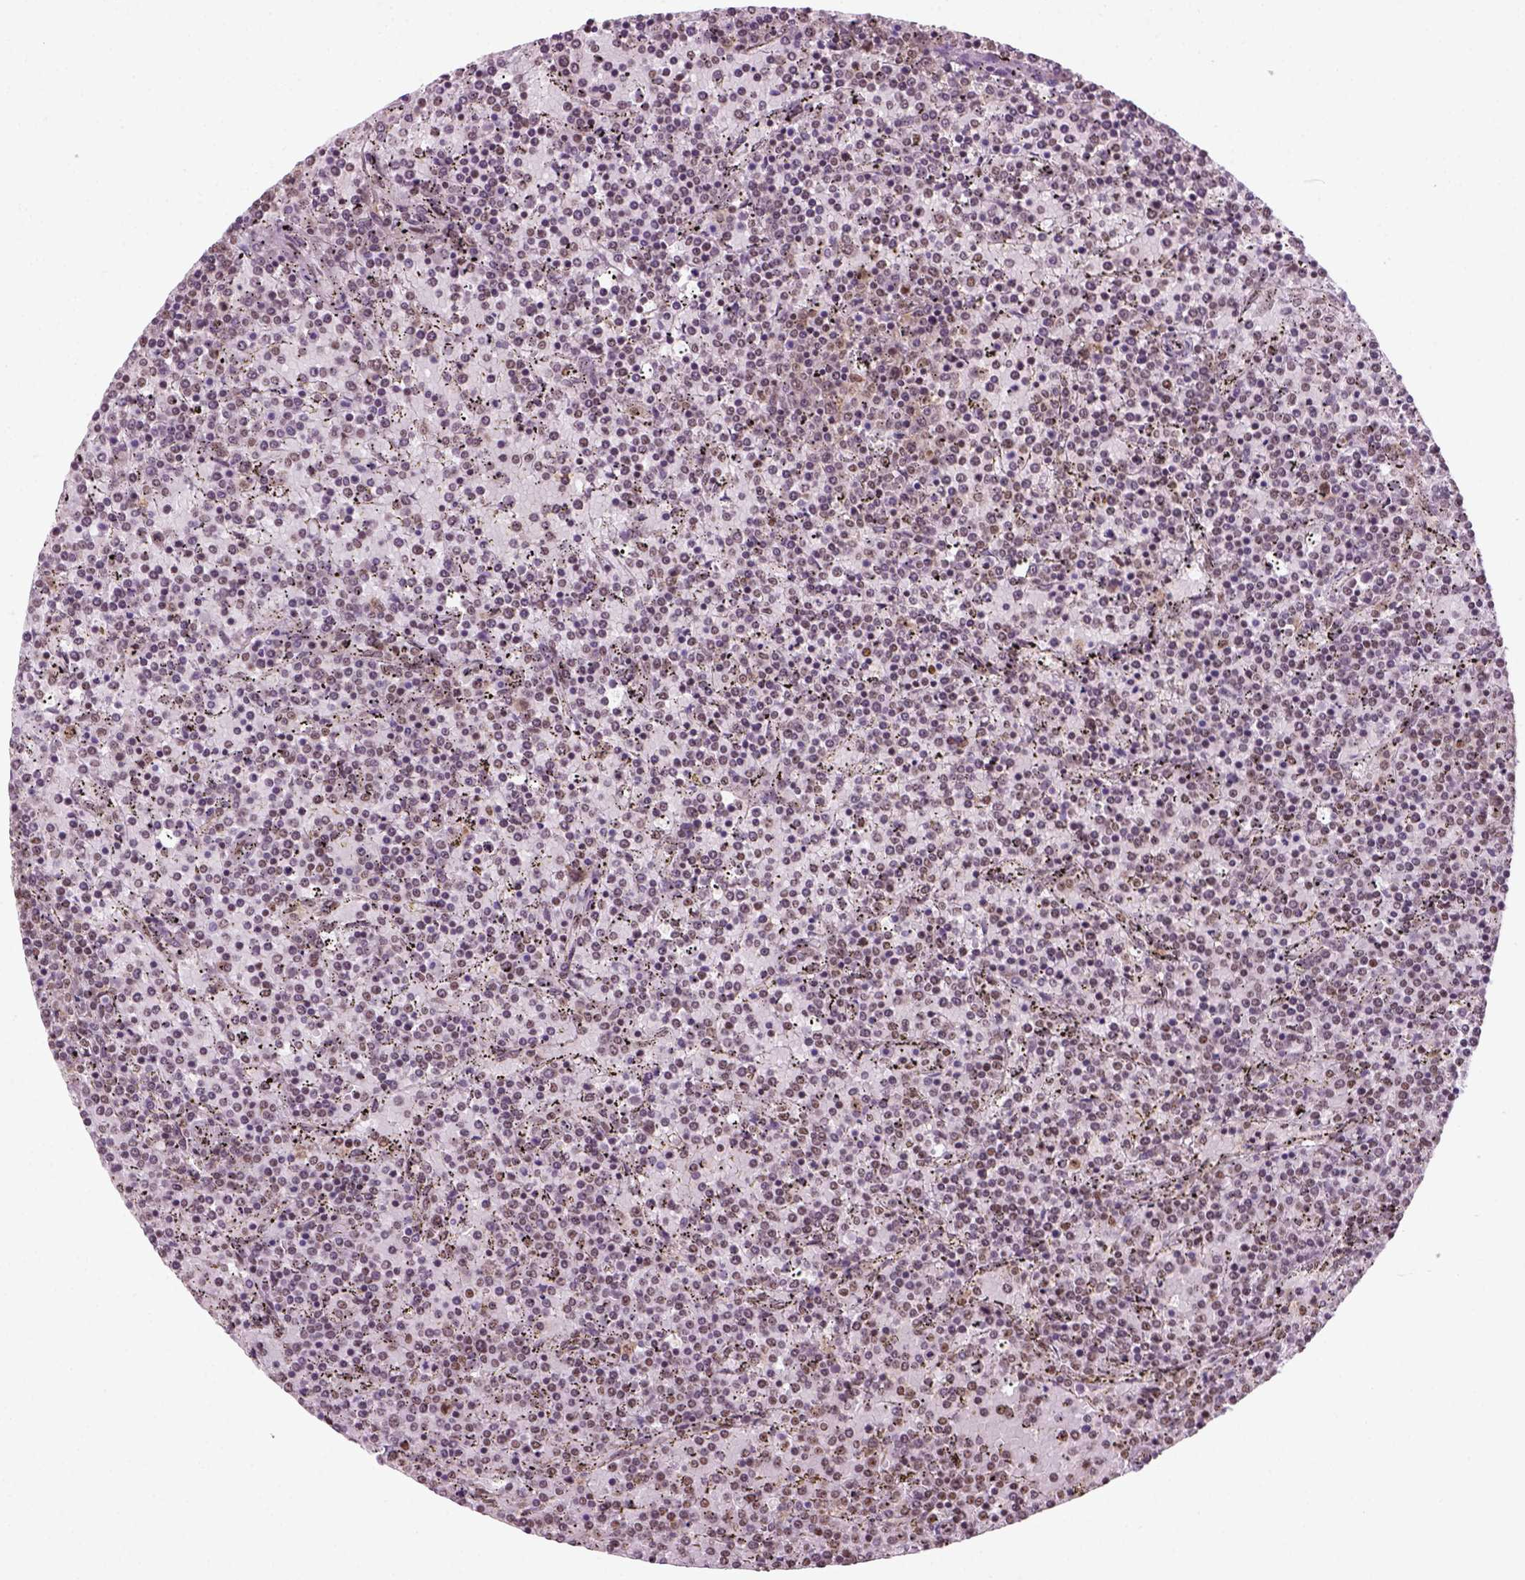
{"staining": {"intensity": "weak", "quantity": "25%-75%", "location": "nuclear"}, "tissue": "lymphoma", "cell_type": "Tumor cells", "image_type": "cancer", "snomed": [{"axis": "morphology", "description": "Malignant lymphoma, non-Hodgkin's type, Low grade"}, {"axis": "topography", "description": "Spleen"}], "caption": "Immunohistochemistry (IHC) micrograph of neoplastic tissue: lymphoma stained using IHC shows low levels of weak protein expression localized specifically in the nuclear of tumor cells, appearing as a nuclear brown color.", "gene": "GTF2F1", "patient": {"sex": "female", "age": 77}}